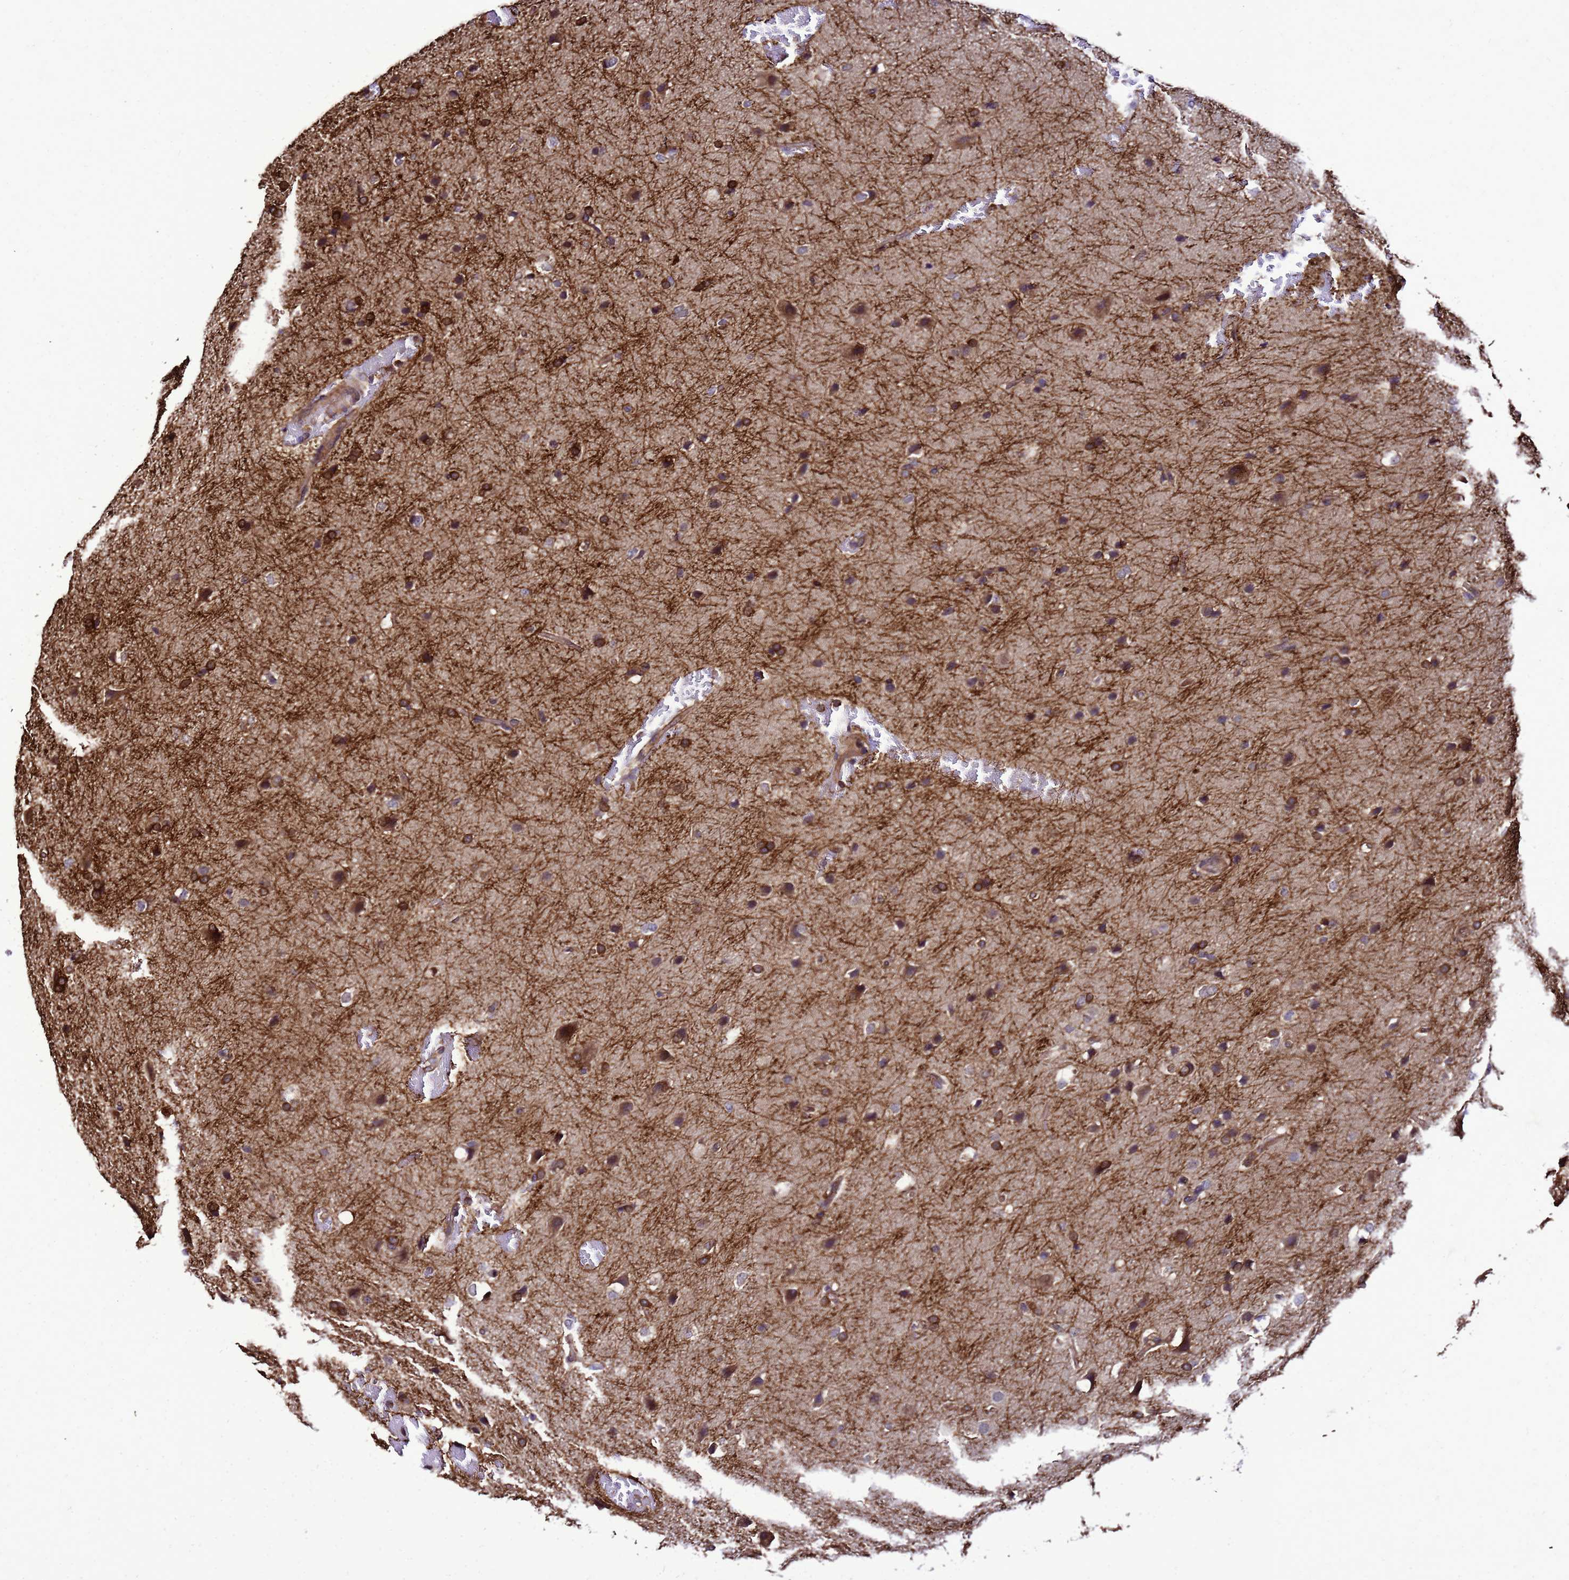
{"staining": {"intensity": "moderate", "quantity": "25%-75%", "location": "cytoplasmic/membranous"}, "tissue": "glioma", "cell_type": "Tumor cells", "image_type": "cancer", "snomed": [{"axis": "morphology", "description": "Glioma, malignant, Low grade"}, {"axis": "topography", "description": "Brain"}], "caption": "Low-grade glioma (malignant) stained with a brown dye displays moderate cytoplasmic/membranous positive staining in about 25%-75% of tumor cells.", "gene": "TRABD", "patient": {"sex": "female", "age": 37}}